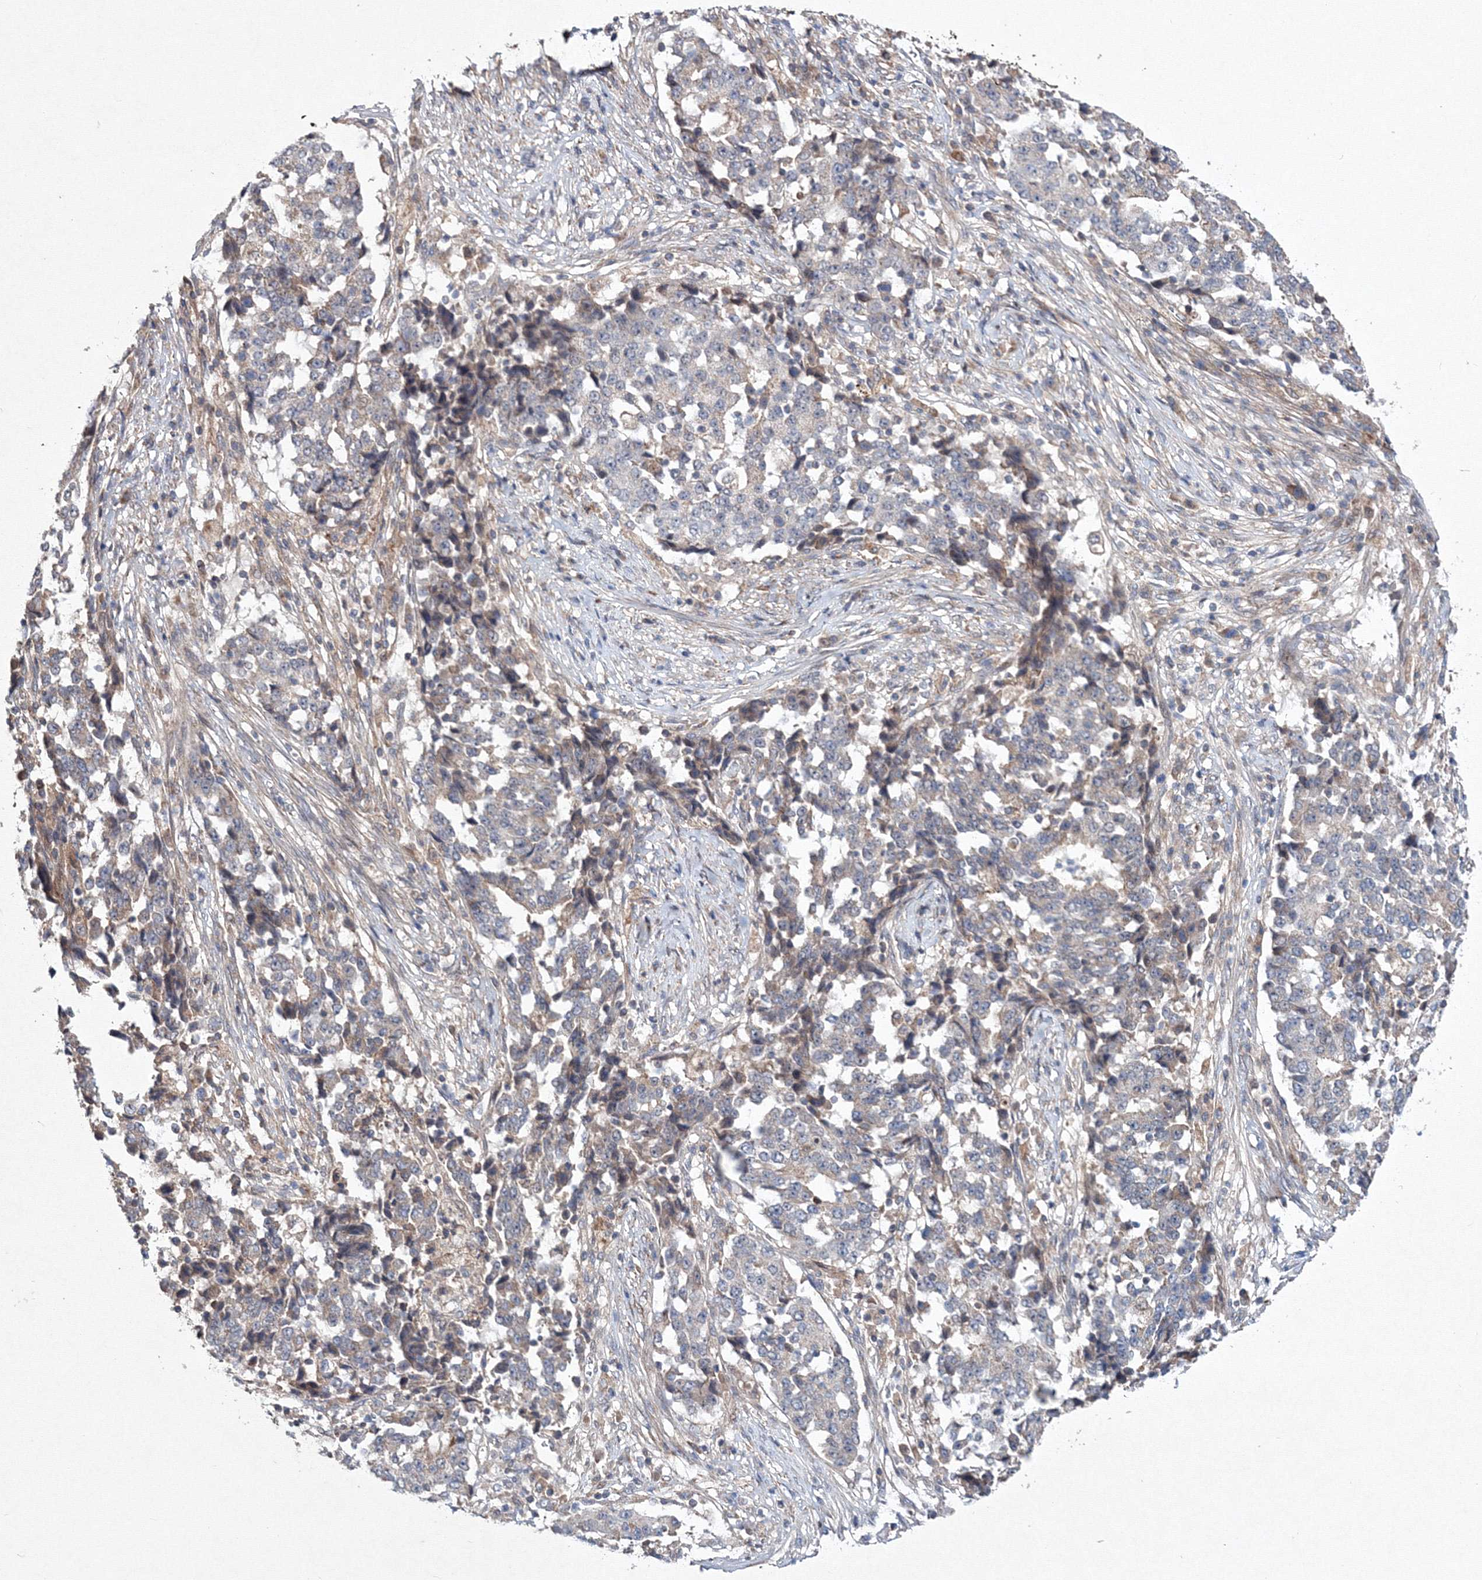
{"staining": {"intensity": "negative", "quantity": "none", "location": "none"}, "tissue": "stomach cancer", "cell_type": "Tumor cells", "image_type": "cancer", "snomed": [{"axis": "morphology", "description": "Adenocarcinoma, NOS"}, {"axis": "topography", "description": "Stomach"}], "caption": "Human stomach cancer (adenocarcinoma) stained for a protein using immunohistochemistry (IHC) displays no staining in tumor cells.", "gene": "PPP2R2B", "patient": {"sex": "male", "age": 59}}